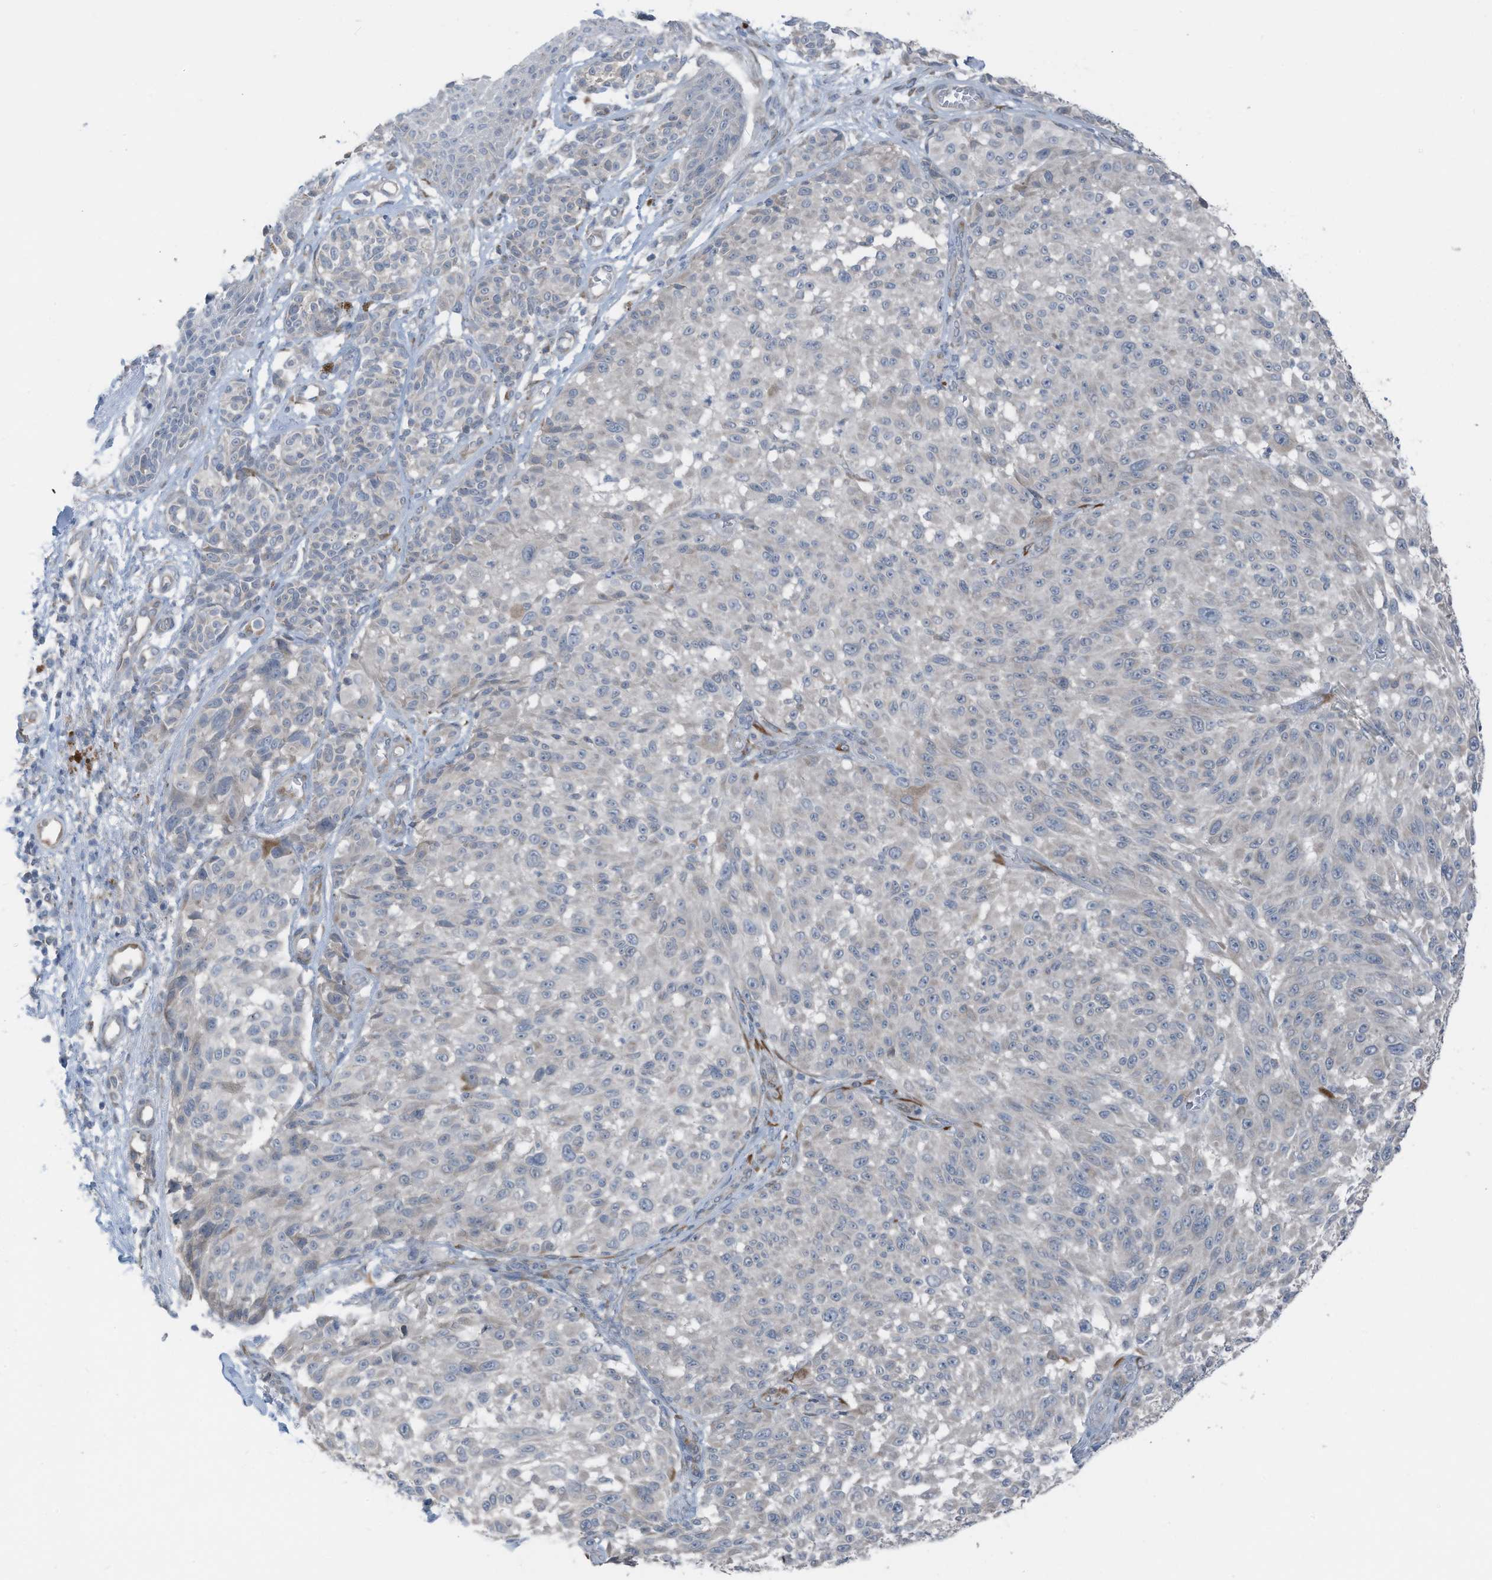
{"staining": {"intensity": "negative", "quantity": "none", "location": "none"}, "tissue": "melanoma", "cell_type": "Tumor cells", "image_type": "cancer", "snomed": [{"axis": "morphology", "description": "Malignant melanoma, NOS"}, {"axis": "topography", "description": "Skin"}], "caption": "Immunohistochemistry (IHC) image of neoplastic tissue: human malignant melanoma stained with DAB (3,3'-diaminobenzidine) displays no significant protein positivity in tumor cells.", "gene": "ARHGEF33", "patient": {"sex": "male", "age": 83}}